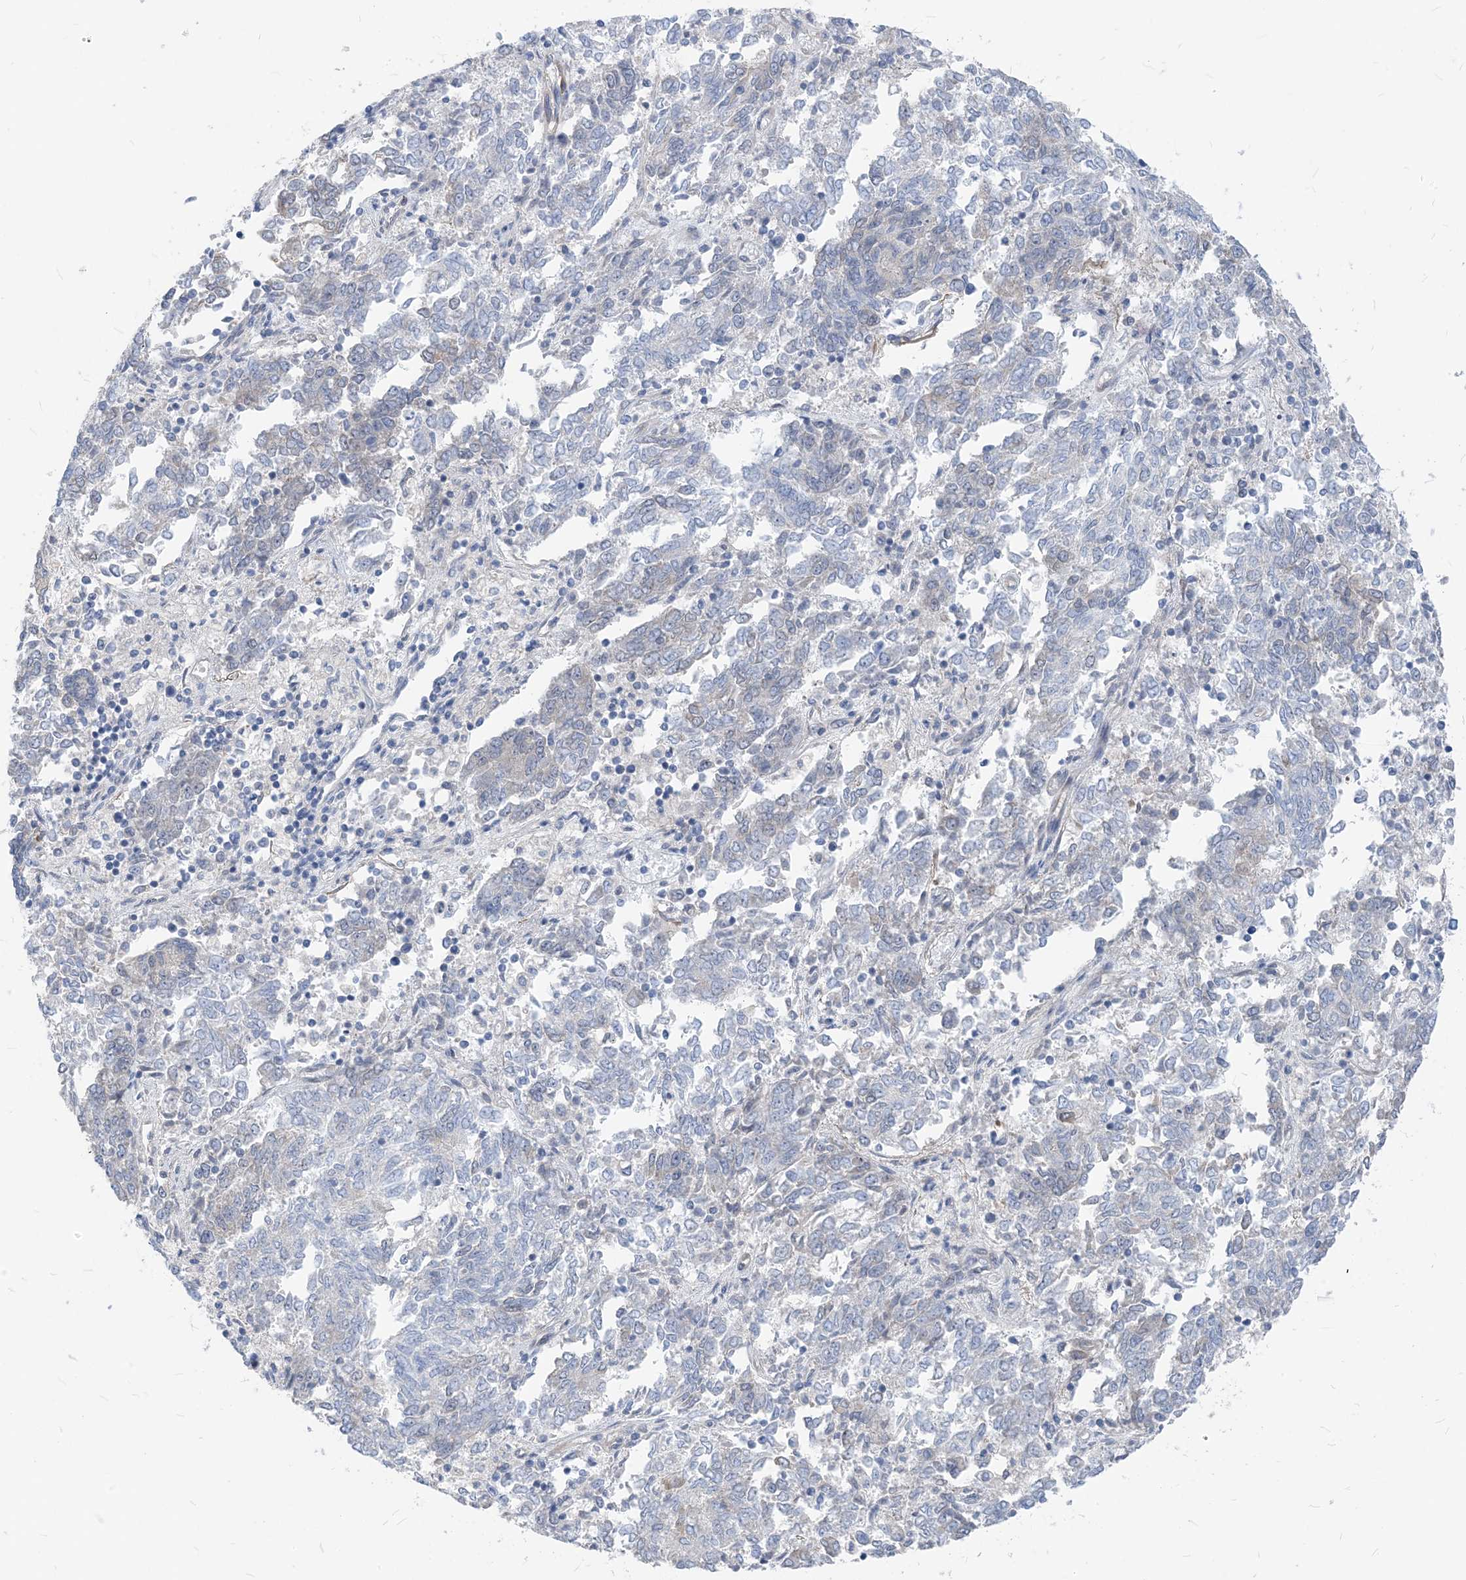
{"staining": {"intensity": "negative", "quantity": "none", "location": "none"}, "tissue": "endometrial cancer", "cell_type": "Tumor cells", "image_type": "cancer", "snomed": [{"axis": "morphology", "description": "Adenocarcinoma, NOS"}, {"axis": "topography", "description": "Endometrium"}], "caption": "Adenocarcinoma (endometrial) stained for a protein using immunohistochemistry (IHC) exhibits no staining tumor cells.", "gene": "PLEKHA3", "patient": {"sex": "female", "age": 80}}